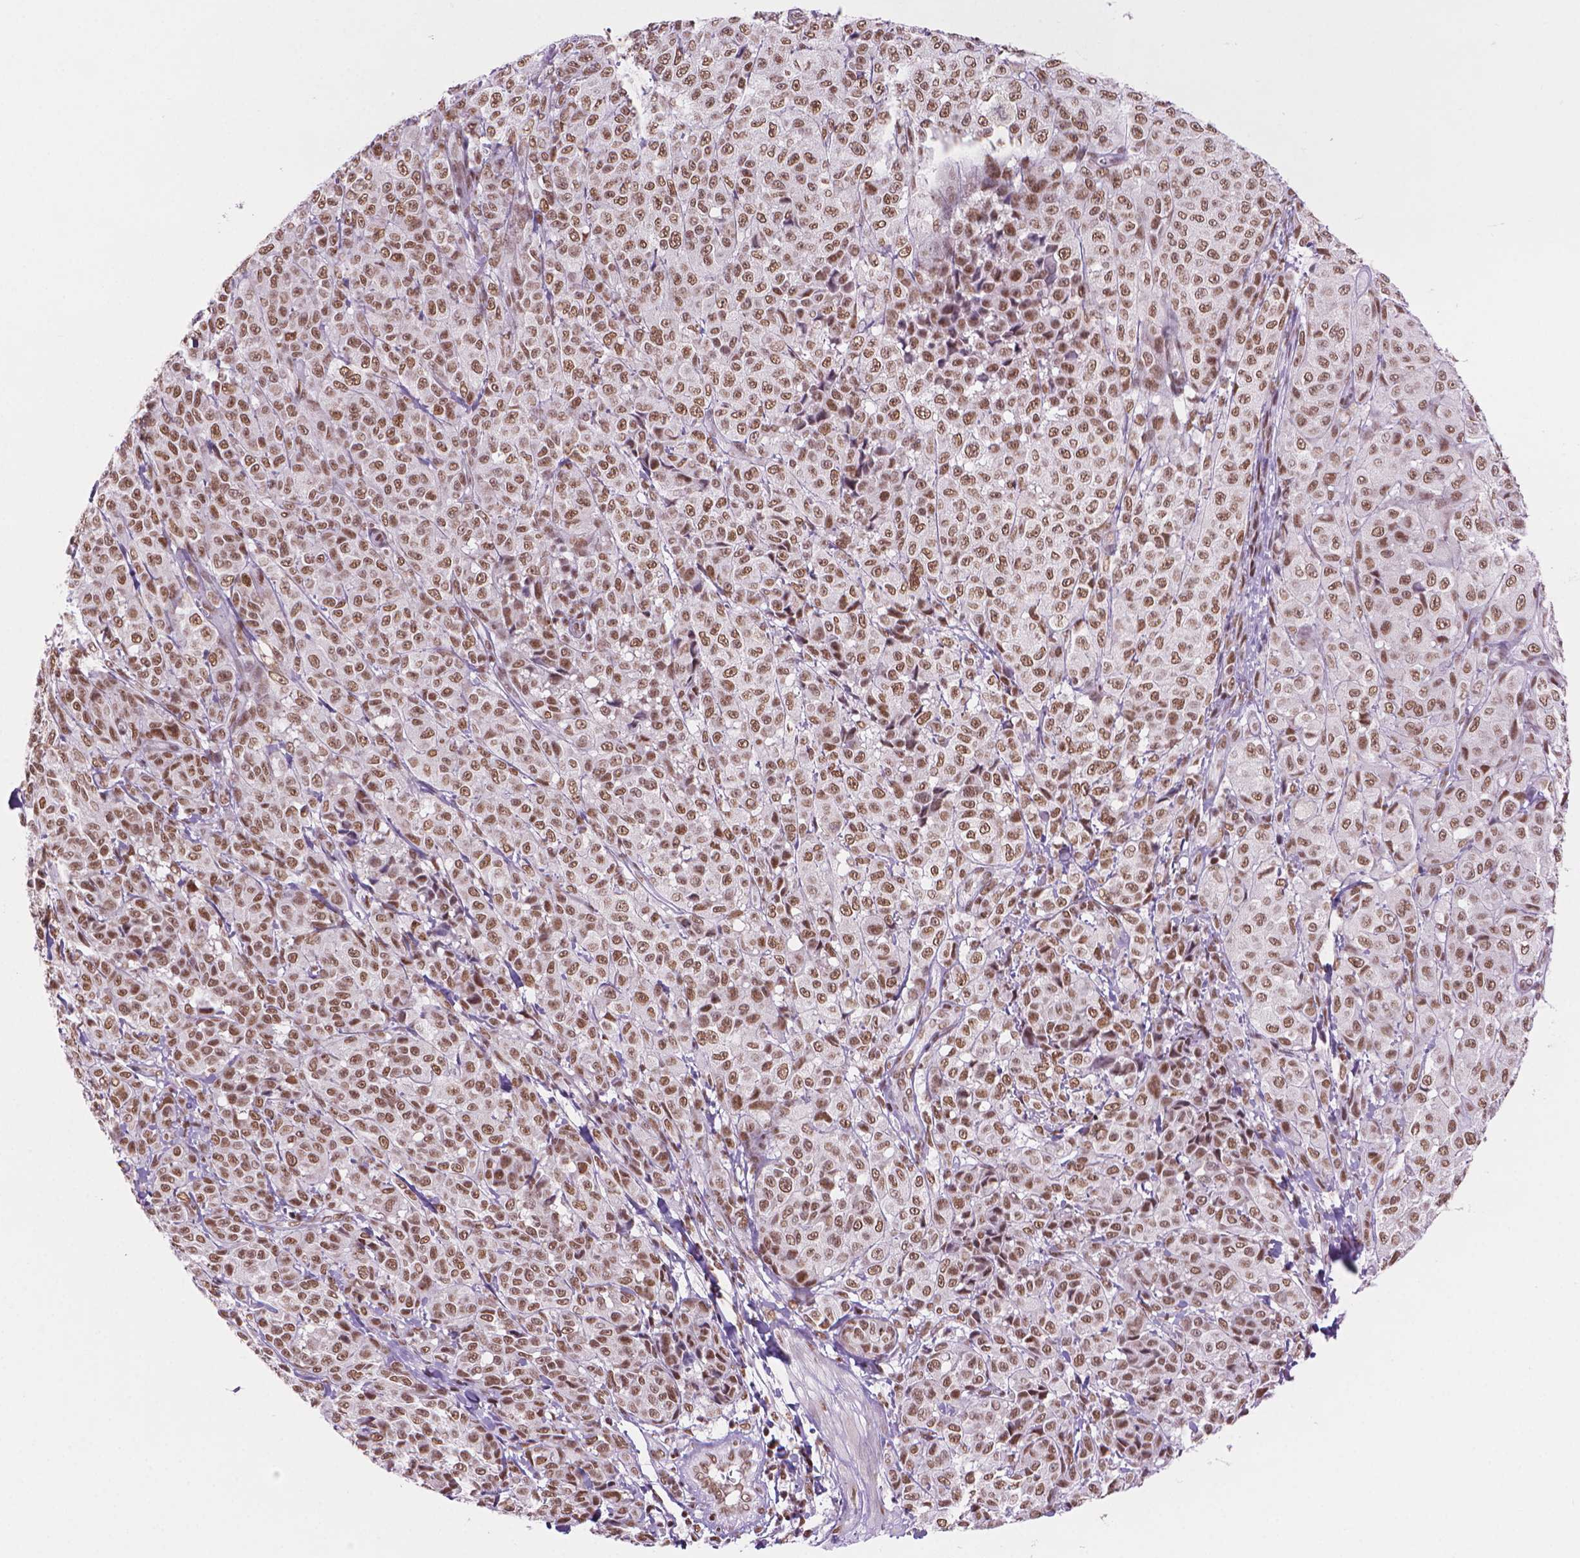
{"staining": {"intensity": "moderate", "quantity": ">75%", "location": "nuclear"}, "tissue": "melanoma", "cell_type": "Tumor cells", "image_type": "cancer", "snomed": [{"axis": "morphology", "description": "Malignant melanoma, NOS"}, {"axis": "topography", "description": "Skin"}], "caption": "Brown immunohistochemical staining in malignant melanoma shows moderate nuclear expression in approximately >75% of tumor cells.", "gene": "RPA4", "patient": {"sex": "male", "age": 89}}